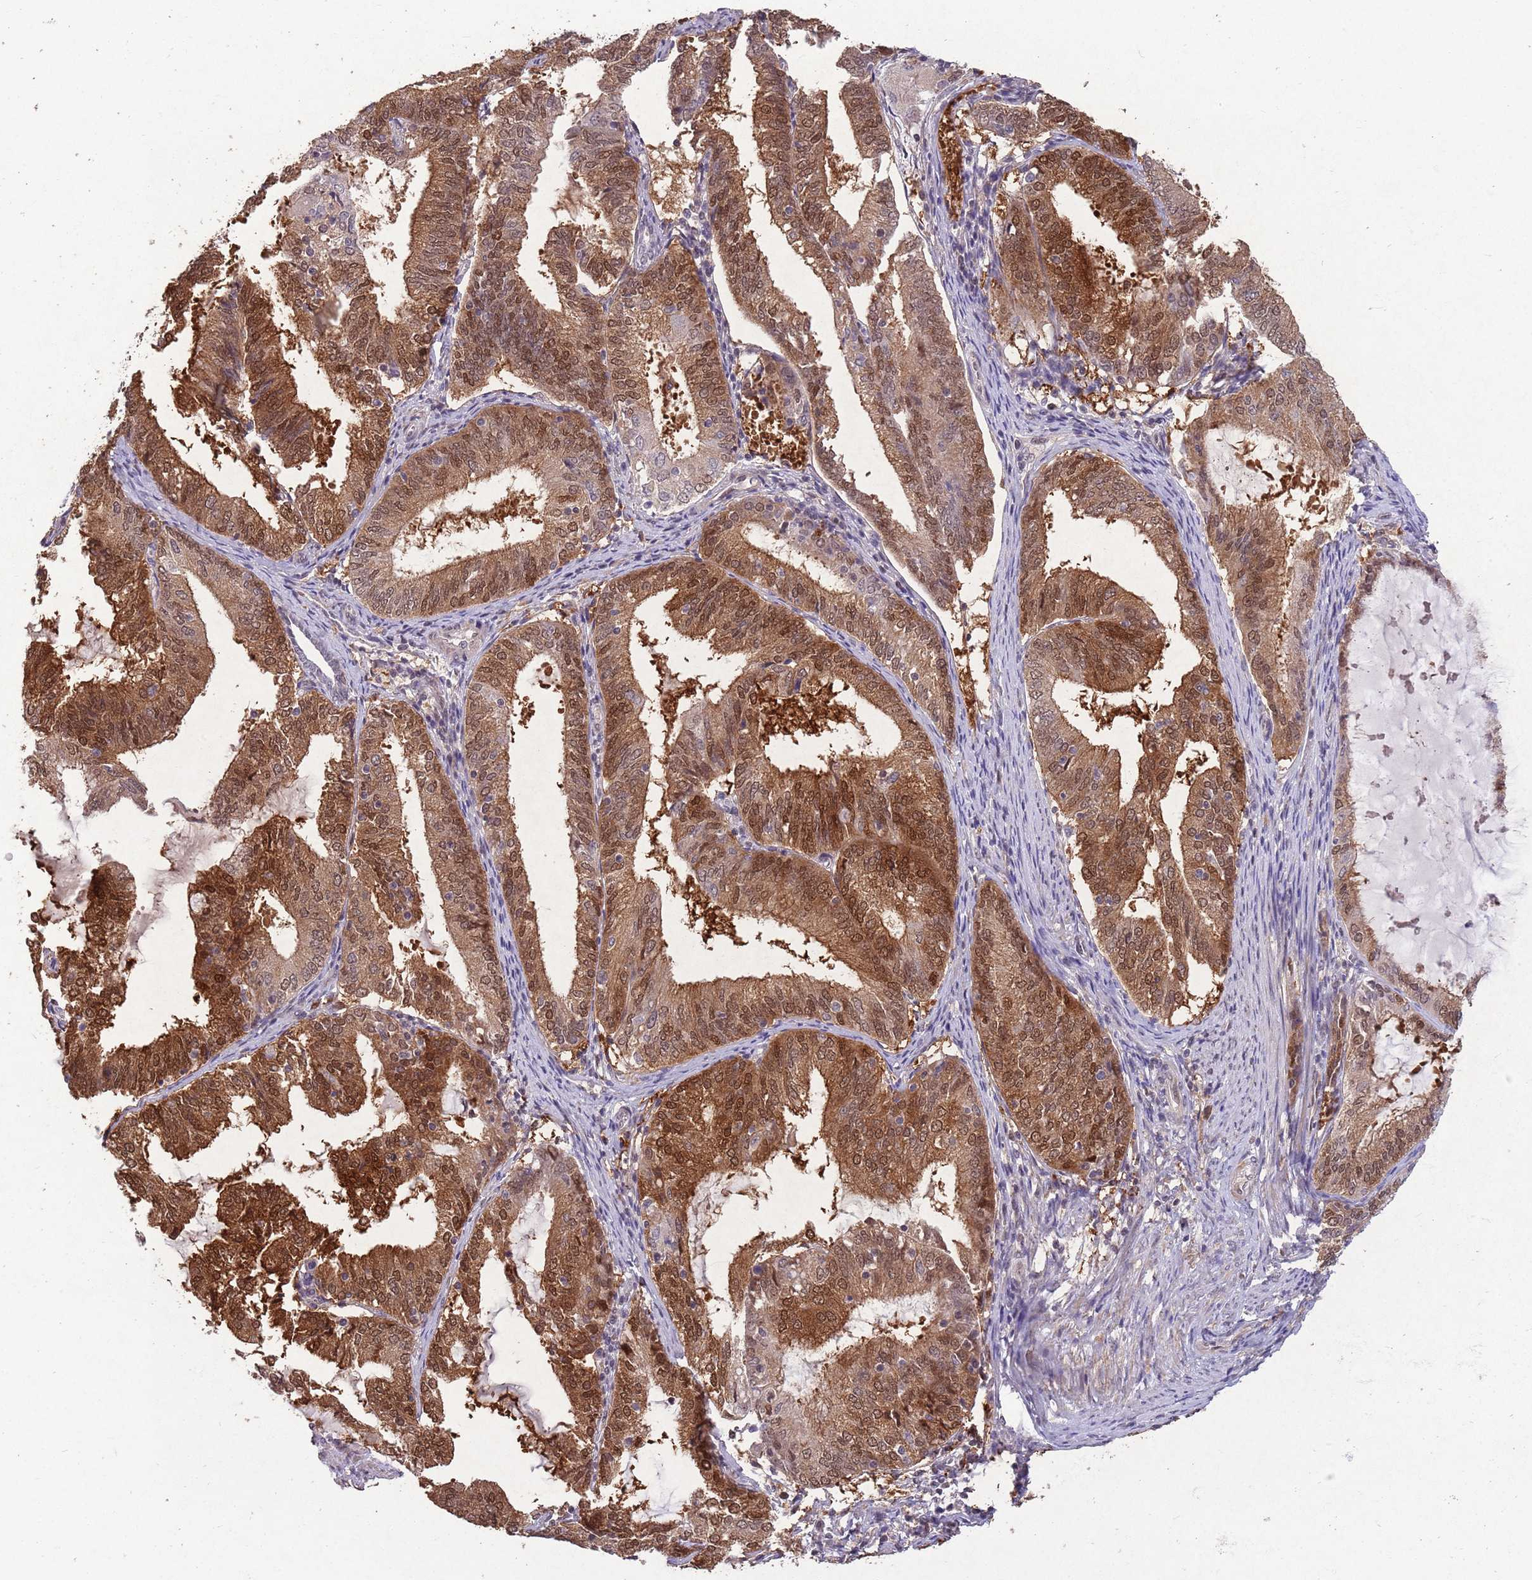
{"staining": {"intensity": "strong", "quantity": ">75%", "location": "cytoplasmic/membranous,nuclear"}, "tissue": "endometrial cancer", "cell_type": "Tumor cells", "image_type": "cancer", "snomed": [{"axis": "morphology", "description": "Adenocarcinoma, NOS"}, {"axis": "topography", "description": "Endometrium"}], "caption": "Adenocarcinoma (endometrial) stained for a protein (brown) demonstrates strong cytoplasmic/membranous and nuclear positive staining in approximately >75% of tumor cells.", "gene": "ZNF639", "patient": {"sex": "female", "age": 81}}